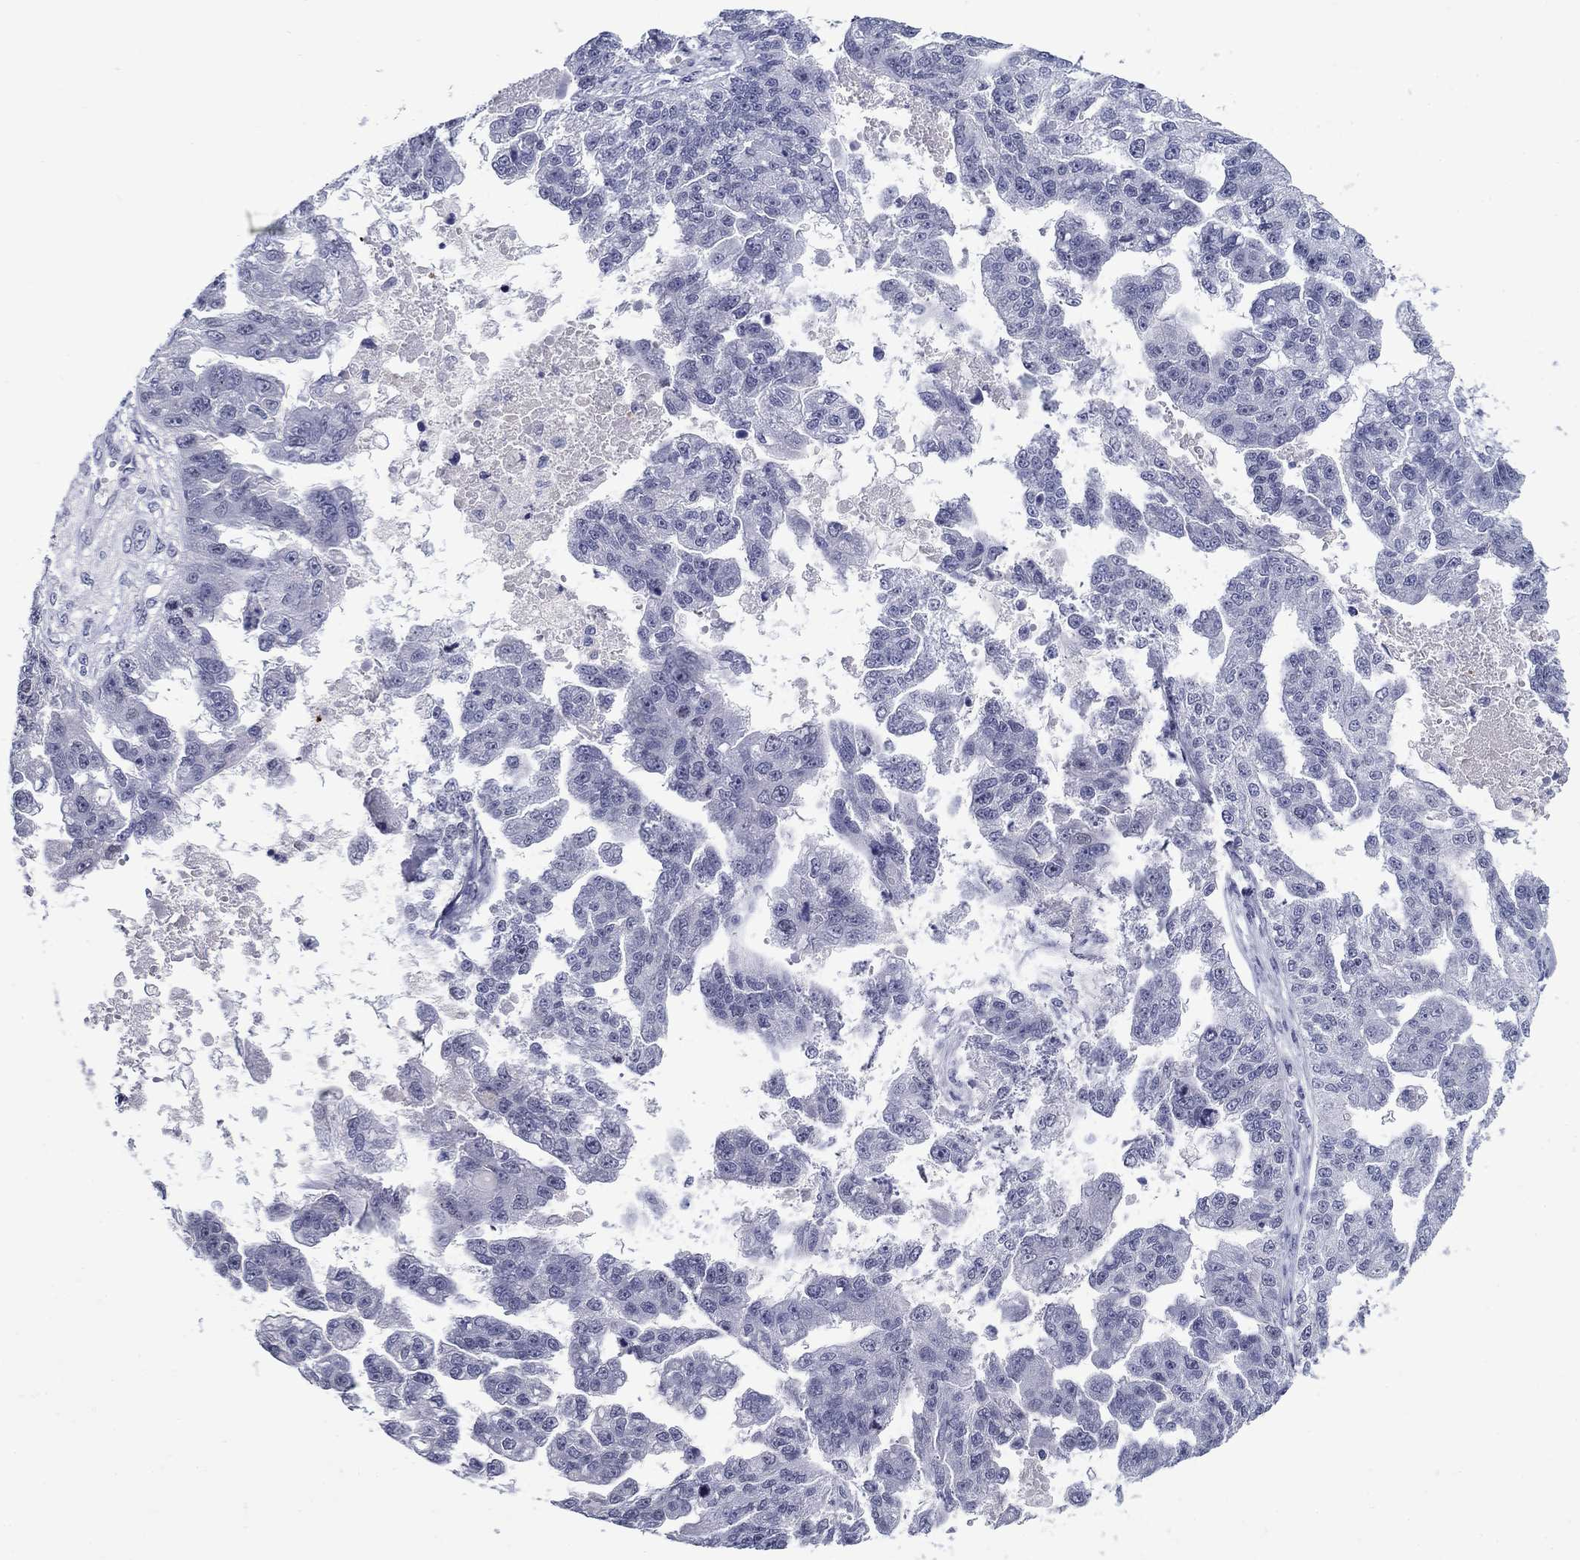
{"staining": {"intensity": "negative", "quantity": "none", "location": "none"}, "tissue": "ovarian cancer", "cell_type": "Tumor cells", "image_type": "cancer", "snomed": [{"axis": "morphology", "description": "Cystadenocarcinoma, serous, NOS"}, {"axis": "topography", "description": "Ovary"}], "caption": "There is no significant expression in tumor cells of ovarian cancer. (DAB (3,3'-diaminobenzidine) IHC with hematoxylin counter stain).", "gene": "C4orf19", "patient": {"sex": "female", "age": 58}}